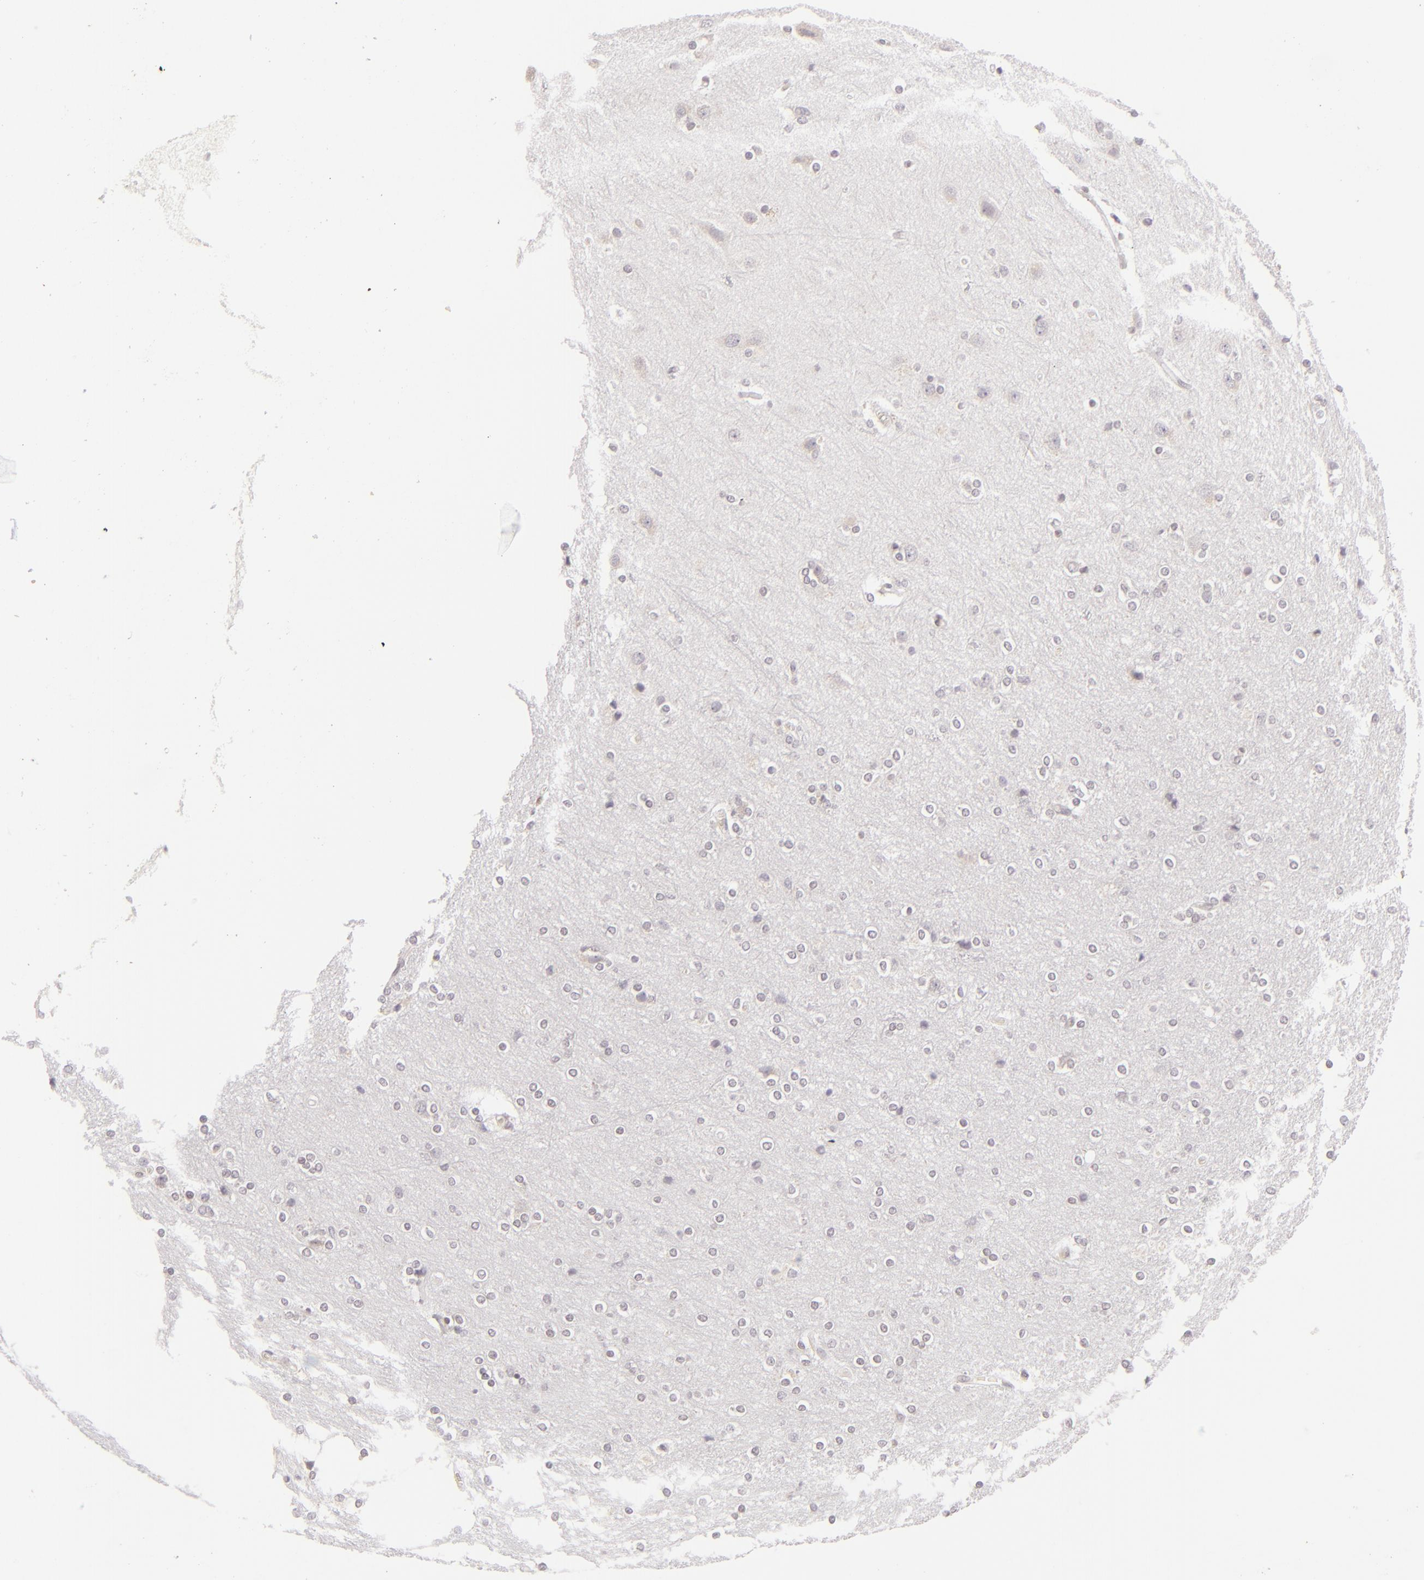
{"staining": {"intensity": "weak", "quantity": "<25%", "location": "cytoplasmic/membranous"}, "tissue": "cerebral cortex", "cell_type": "Endothelial cells", "image_type": "normal", "snomed": [{"axis": "morphology", "description": "Normal tissue, NOS"}, {"axis": "topography", "description": "Cerebral cortex"}], "caption": "This histopathology image is of benign cerebral cortex stained with immunohistochemistry to label a protein in brown with the nuclei are counter-stained blue. There is no expression in endothelial cells.", "gene": "SIX1", "patient": {"sex": "female", "age": 54}}